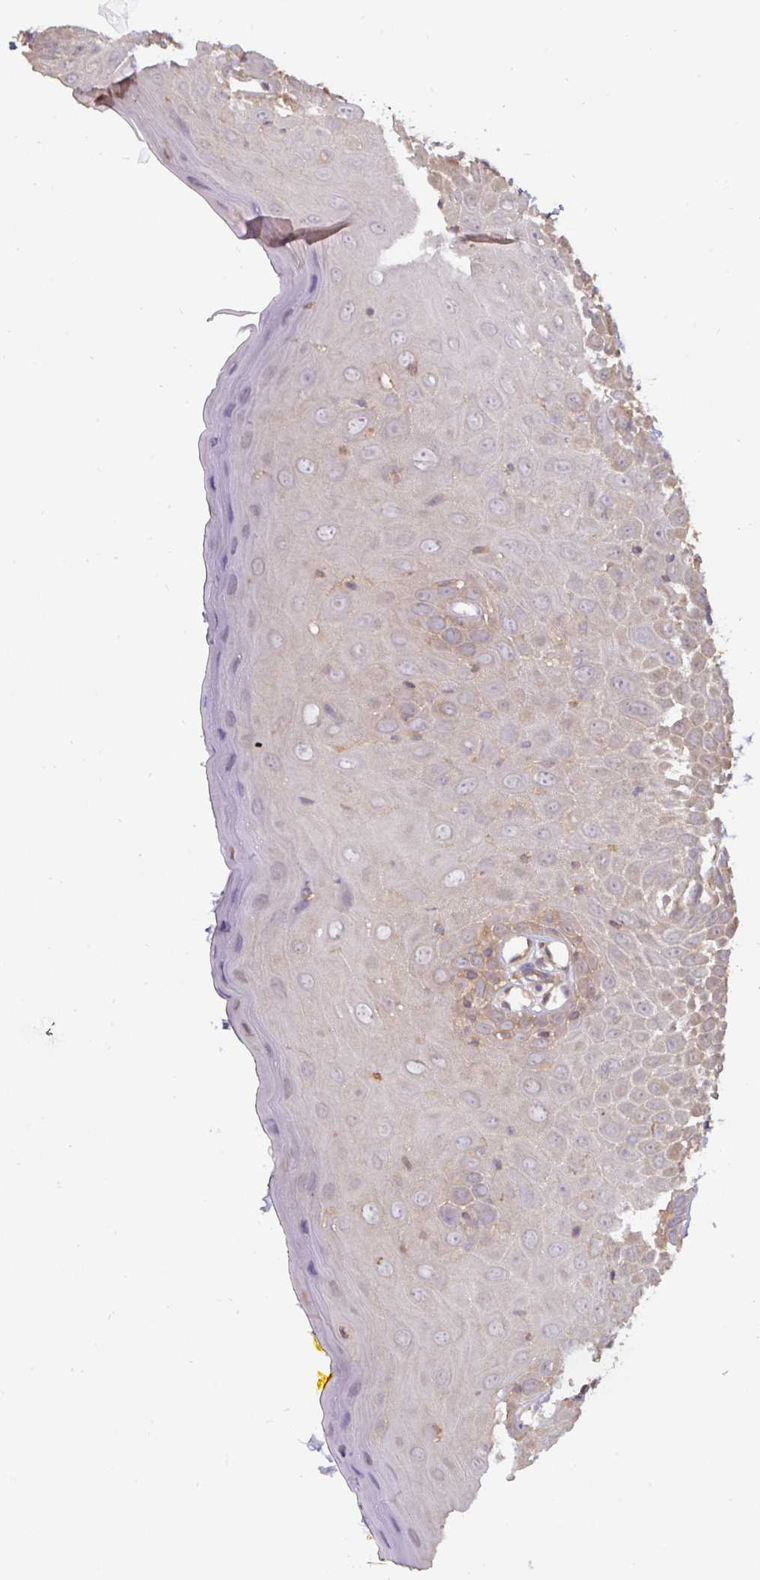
{"staining": {"intensity": "moderate", "quantity": "<25%", "location": "cytoplasmic/membranous"}, "tissue": "oral mucosa", "cell_type": "Squamous epithelial cells", "image_type": "normal", "snomed": [{"axis": "morphology", "description": "Normal tissue, NOS"}, {"axis": "morphology", "description": "Squamous cell carcinoma, NOS"}, {"axis": "topography", "description": "Oral tissue"}, {"axis": "topography", "description": "Tounge, NOS"}, {"axis": "topography", "description": "Head-Neck"}], "caption": "Immunohistochemistry (IHC) histopathology image of normal human oral mucosa stained for a protein (brown), which exhibits low levels of moderate cytoplasmic/membranous staining in approximately <25% of squamous epithelial cells.", "gene": "ST13", "patient": {"sex": "male", "age": 76}}